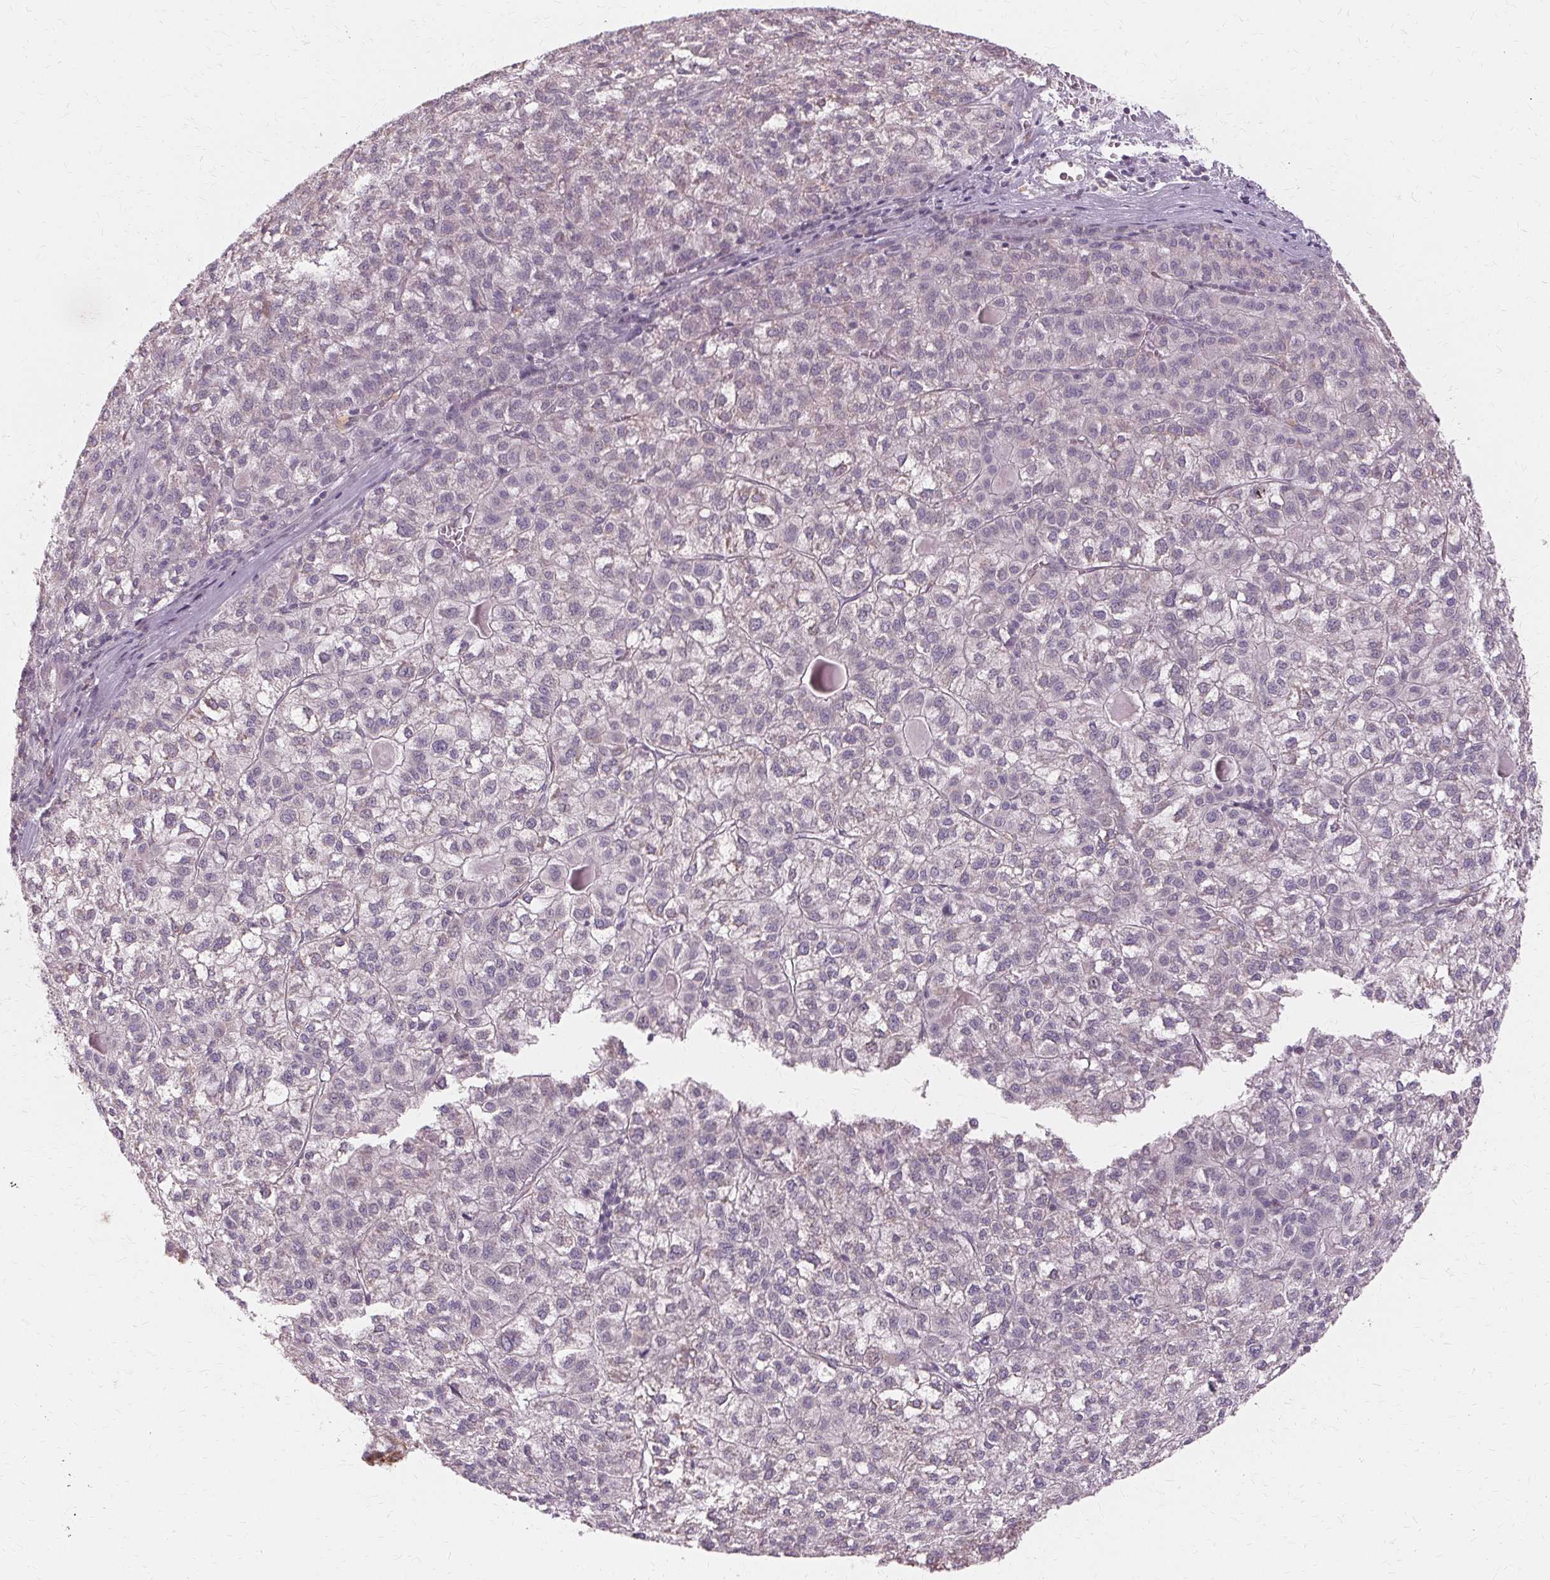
{"staining": {"intensity": "negative", "quantity": "none", "location": "none"}, "tissue": "liver cancer", "cell_type": "Tumor cells", "image_type": "cancer", "snomed": [{"axis": "morphology", "description": "Carcinoma, Hepatocellular, NOS"}, {"axis": "topography", "description": "Liver"}], "caption": "Immunohistochemistry histopathology image of liver hepatocellular carcinoma stained for a protein (brown), which displays no staining in tumor cells.", "gene": "USP8", "patient": {"sex": "female", "age": 43}}